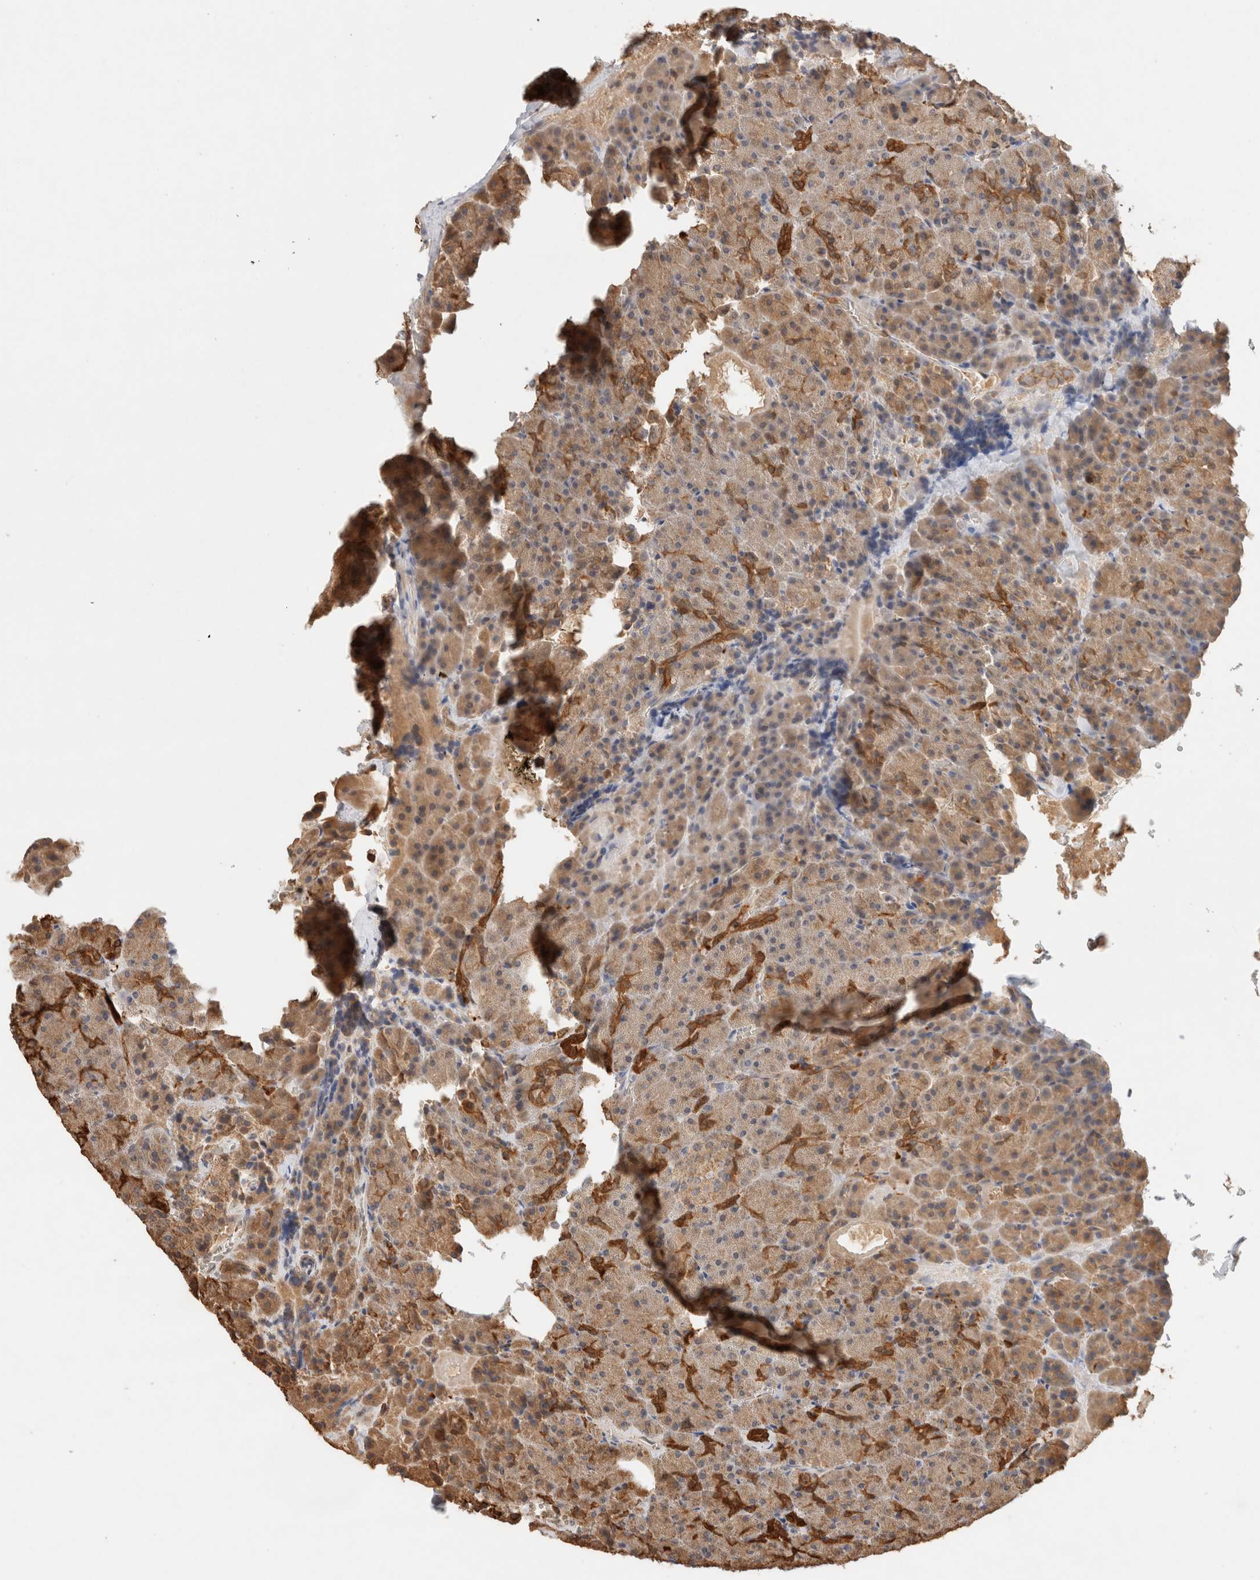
{"staining": {"intensity": "moderate", "quantity": "25%-75%", "location": "cytoplasmic/membranous"}, "tissue": "pancreas", "cell_type": "Exocrine glandular cells", "image_type": "normal", "snomed": [{"axis": "morphology", "description": "Normal tissue, NOS"}, {"axis": "morphology", "description": "Carcinoid, malignant, NOS"}, {"axis": "topography", "description": "Pancreas"}], "caption": "Moderate cytoplasmic/membranous positivity is seen in approximately 25%-75% of exocrine glandular cells in normal pancreas. The protein is stained brown, and the nuclei are stained in blue (DAB (3,3'-diaminobenzidine) IHC with brightfield microscopy, high magnification).", "gene": "CA13", "patient": {"sex": "female", "age": 35}}